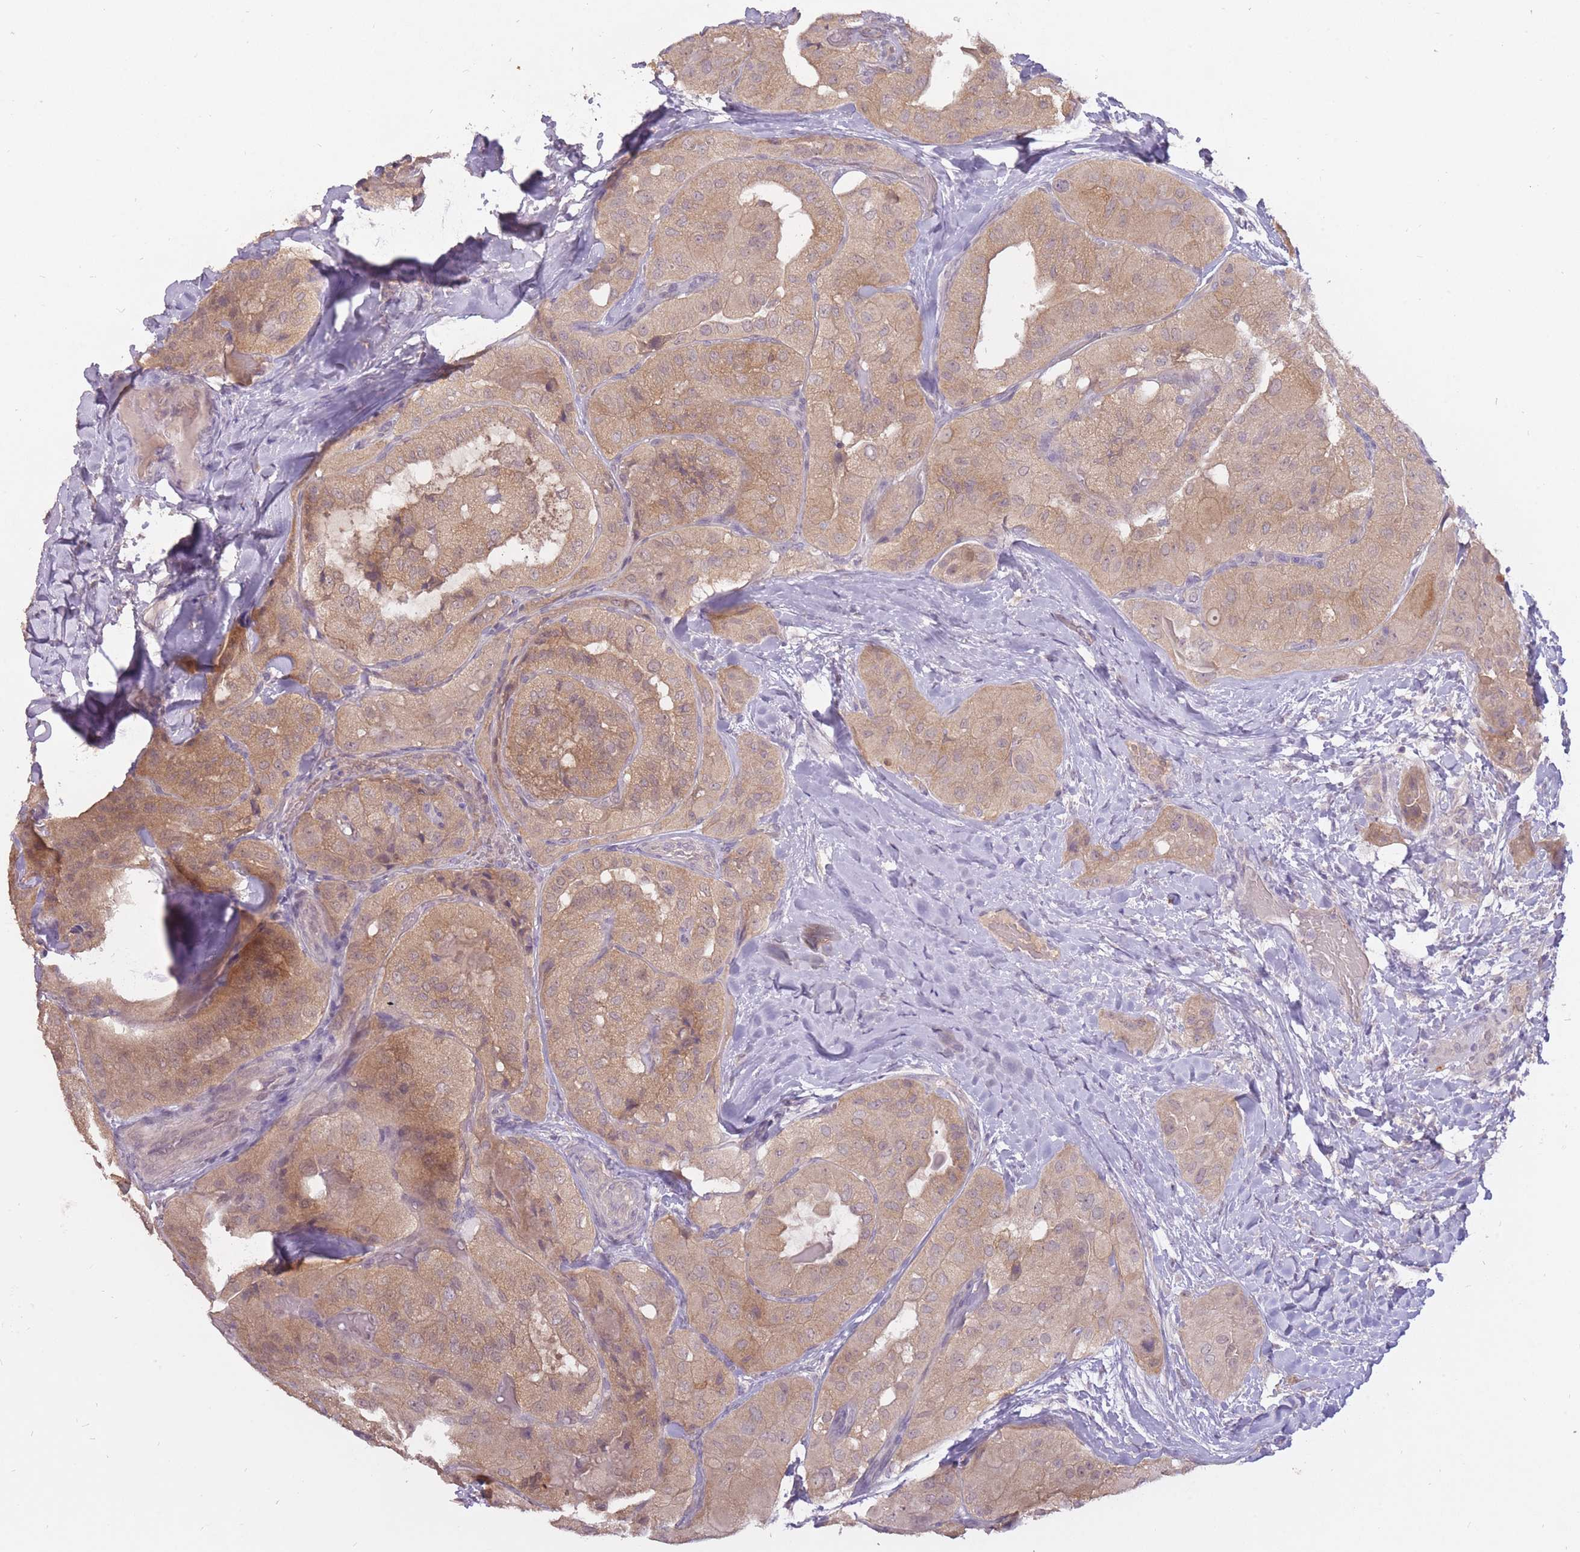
{"staining": {"intensity": "weak", "quantity": "25%-75%", "location": "cytoplasmic/membranous"}, "tissue": "thyroid cancer", "cell_type": "Tumor cells", "image_type": "cancer", "snomed": [{"axis": "morphology", "description": "Normal tissue, NOS"}, {"axis": "morphology", "description": "Papillary adenocarcinoma, NOS"}, {"axis": "topography", "description": "Thyroid gland"}], "caption": "A photomicrograph of thyroid papillary adenocarcinoma stained for a protein reveals weak cytoplasmic/membranous brown staining in tumor cells.", "gene": "LRATD2", "patient": {"sex": "female", "age": 59}}